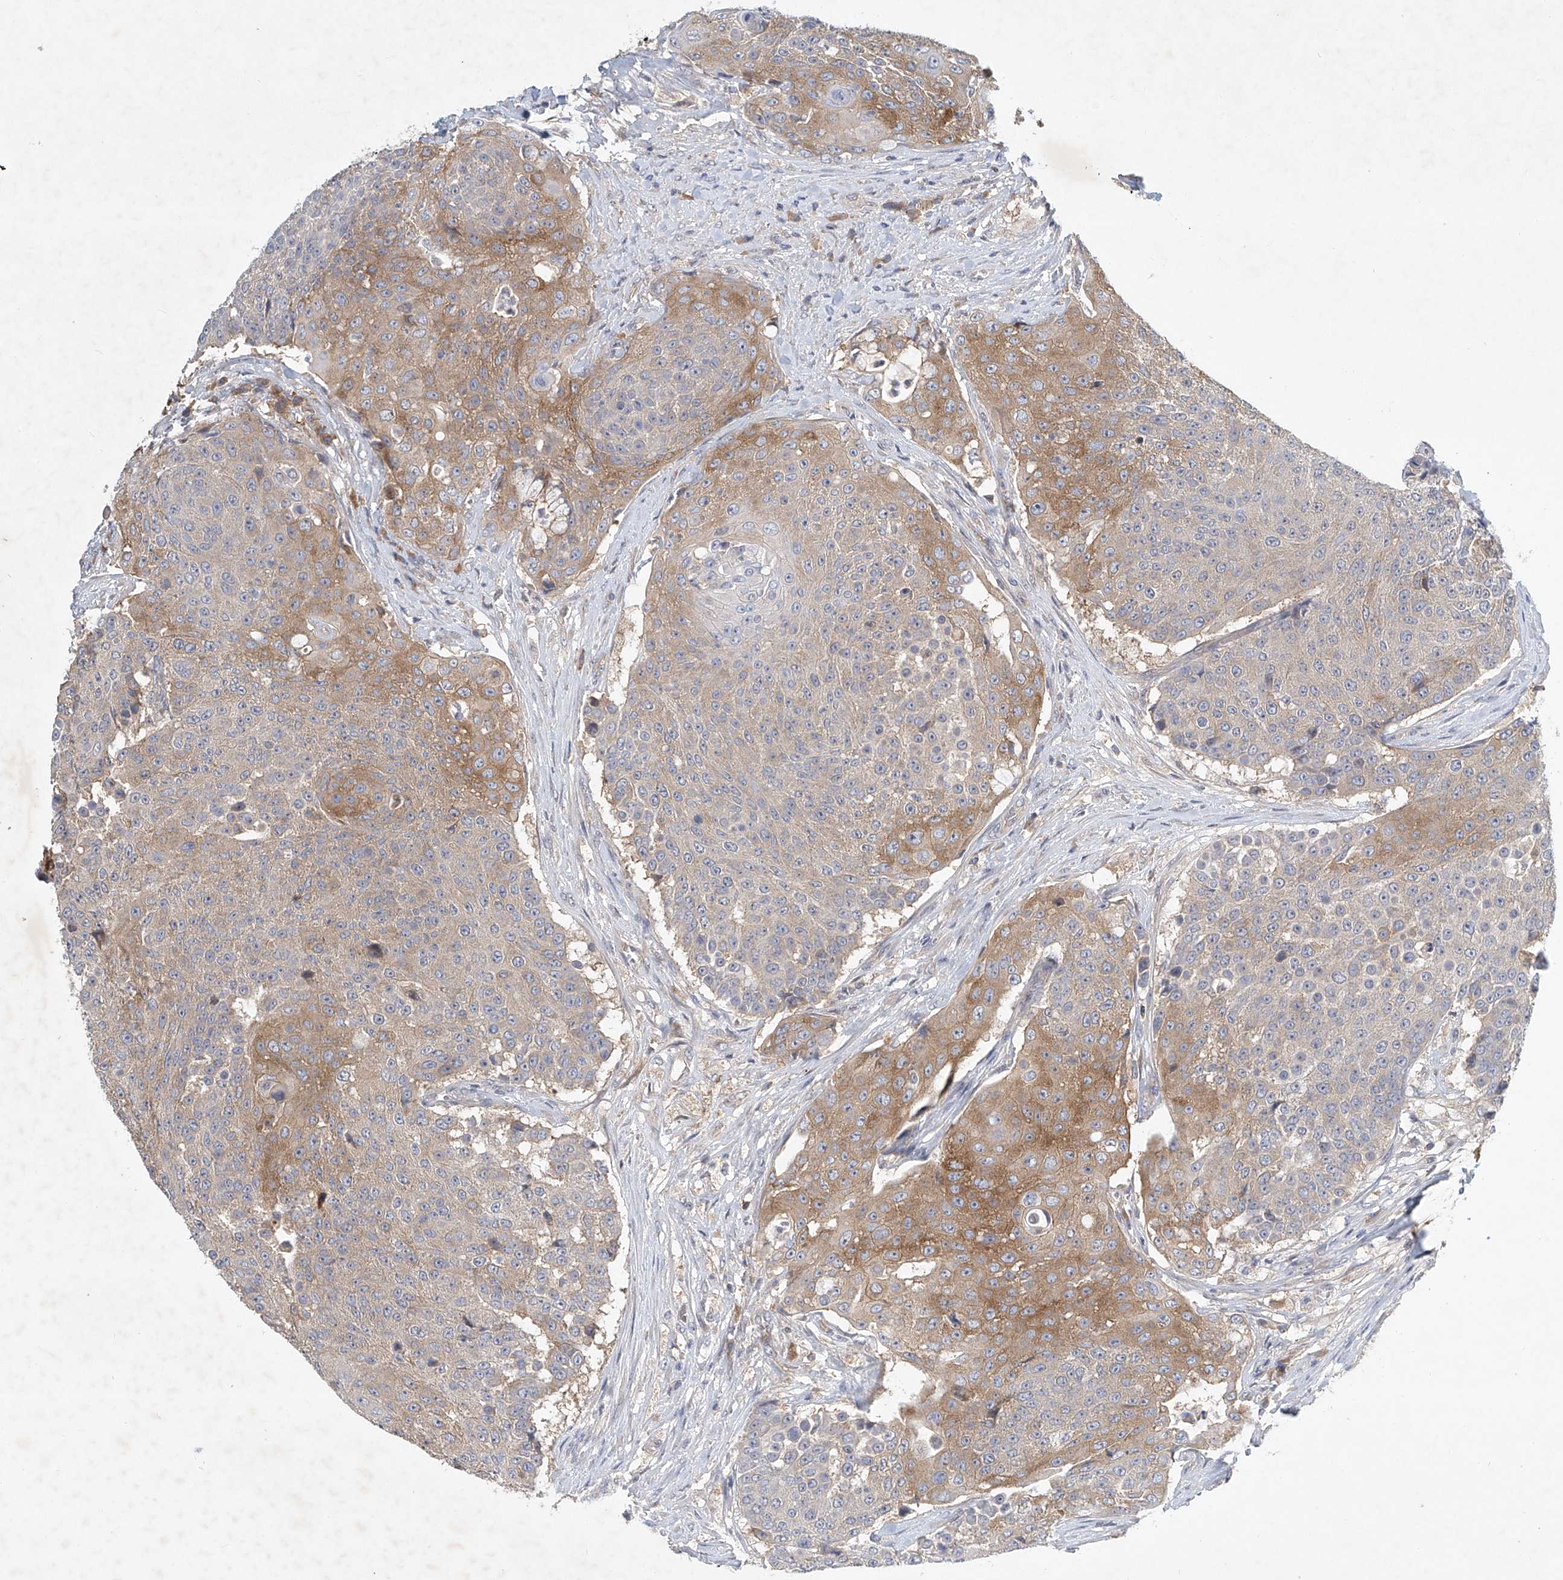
{"staining": {"intensity": "moderate", "quantity": "25%-75%", "location": "cytoplasmic/membranous"}, "tissue": "urothelial cancer", "cell_type": "Tumor cells", "image_type": "cancer", "snomed": [{"axis": "morphology", "description": "Urothelial carcinoma, High grade"}, {"axis": "topography", "description": "Urinary bladder"}], "caption": "Protein expression analysis of human urothelial carcinoma (high-grade) reveals moderate cytoplasmic/membranous positivity in approximately 25%-75% of tumor cells. Nuclei are stained in blue.", "gene": "CARMIL1", "patient": {"sex": "female", "age": 63}}